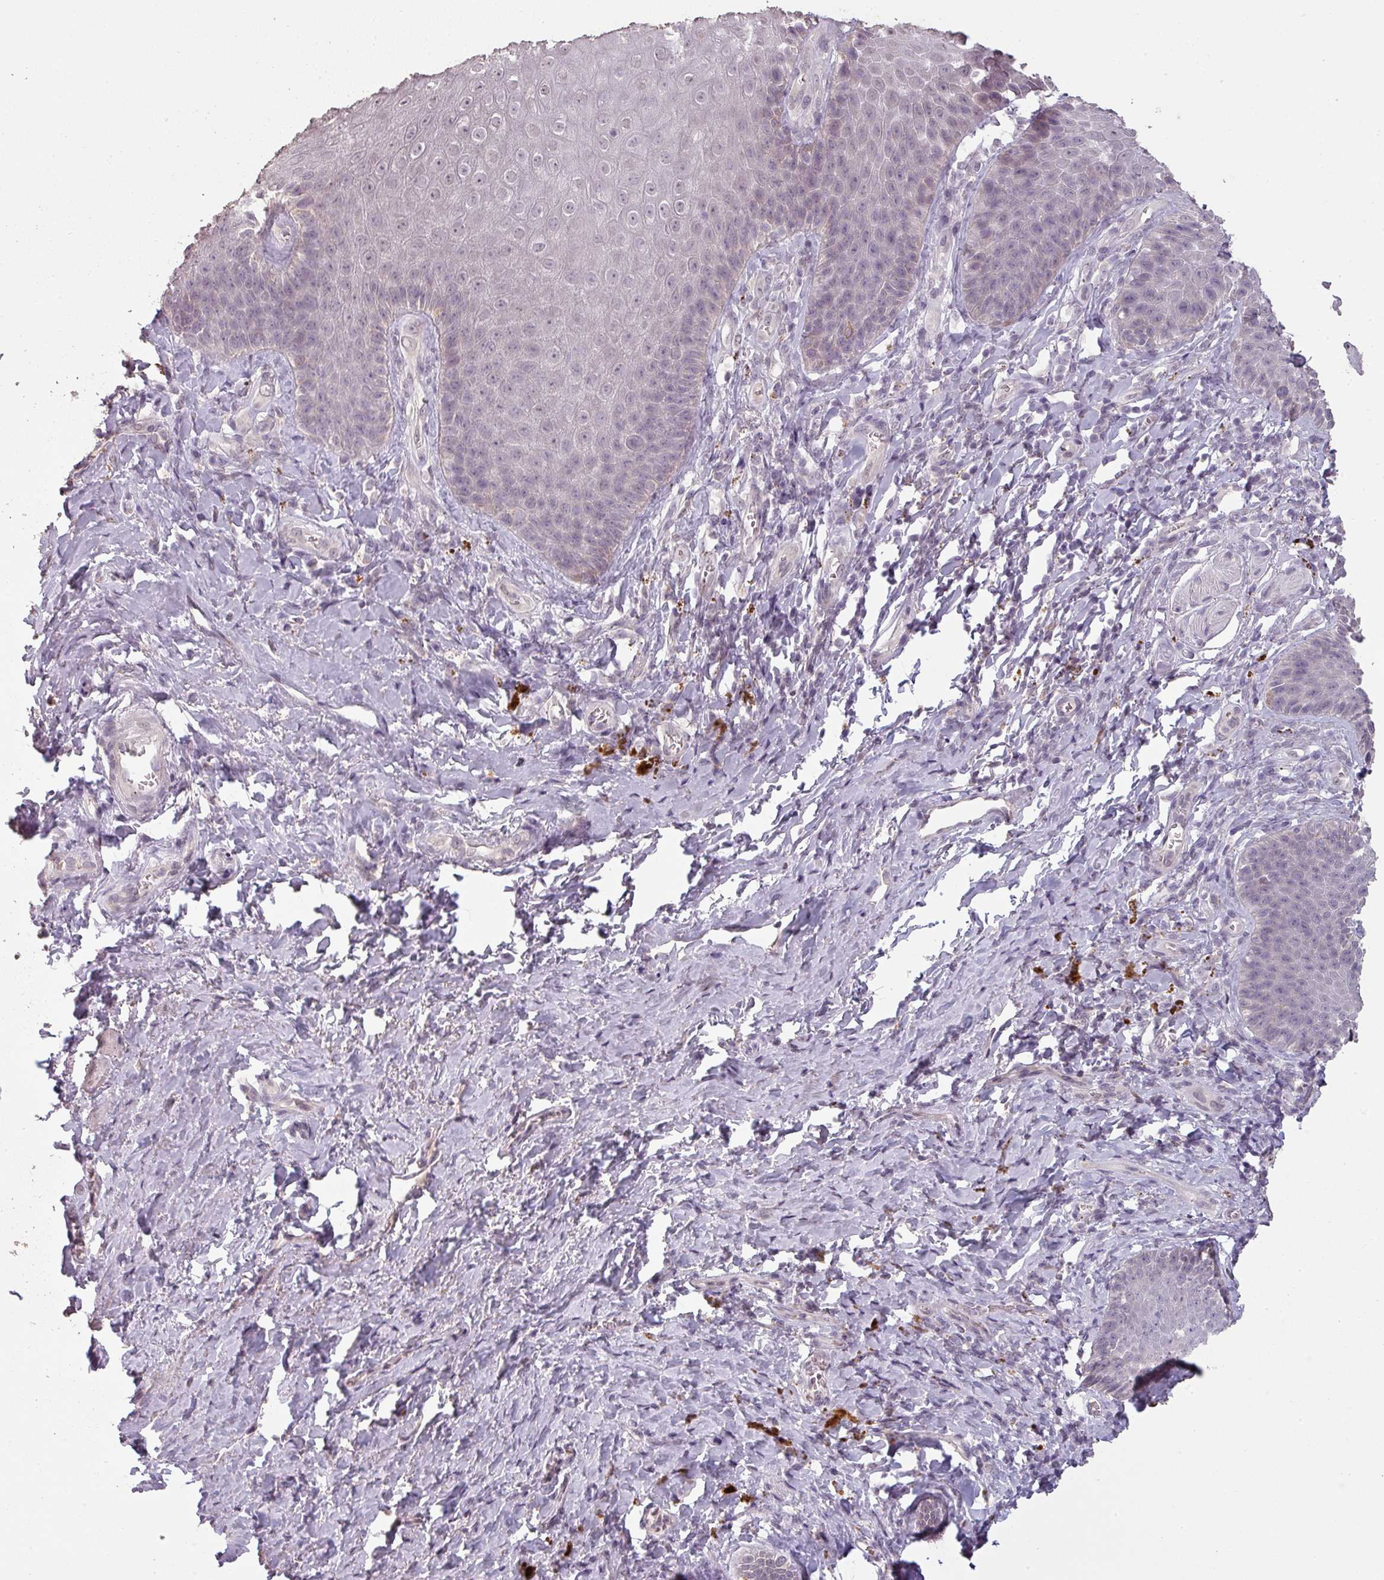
{"staining": {"intensity": "weak", "quantity": "<25%", "location": "cytoplasmic/membranous"}, "tissue": "skin", "cell_type": "Epidermal cells", "image_type": "normal", "snomed": [{"axis": "morphology", "description": "Normal tissue, NOS"}, {"axis": "topography", "description": "Anal"}, {"axis": "topography", "description": "Peripheral nerve tissue"}], "caption": "The photomicrograph shows no staining of epidermal cells in normal skin.", "gene": "LYPLA1", "patient": {"sex": "male", "age": 53}}